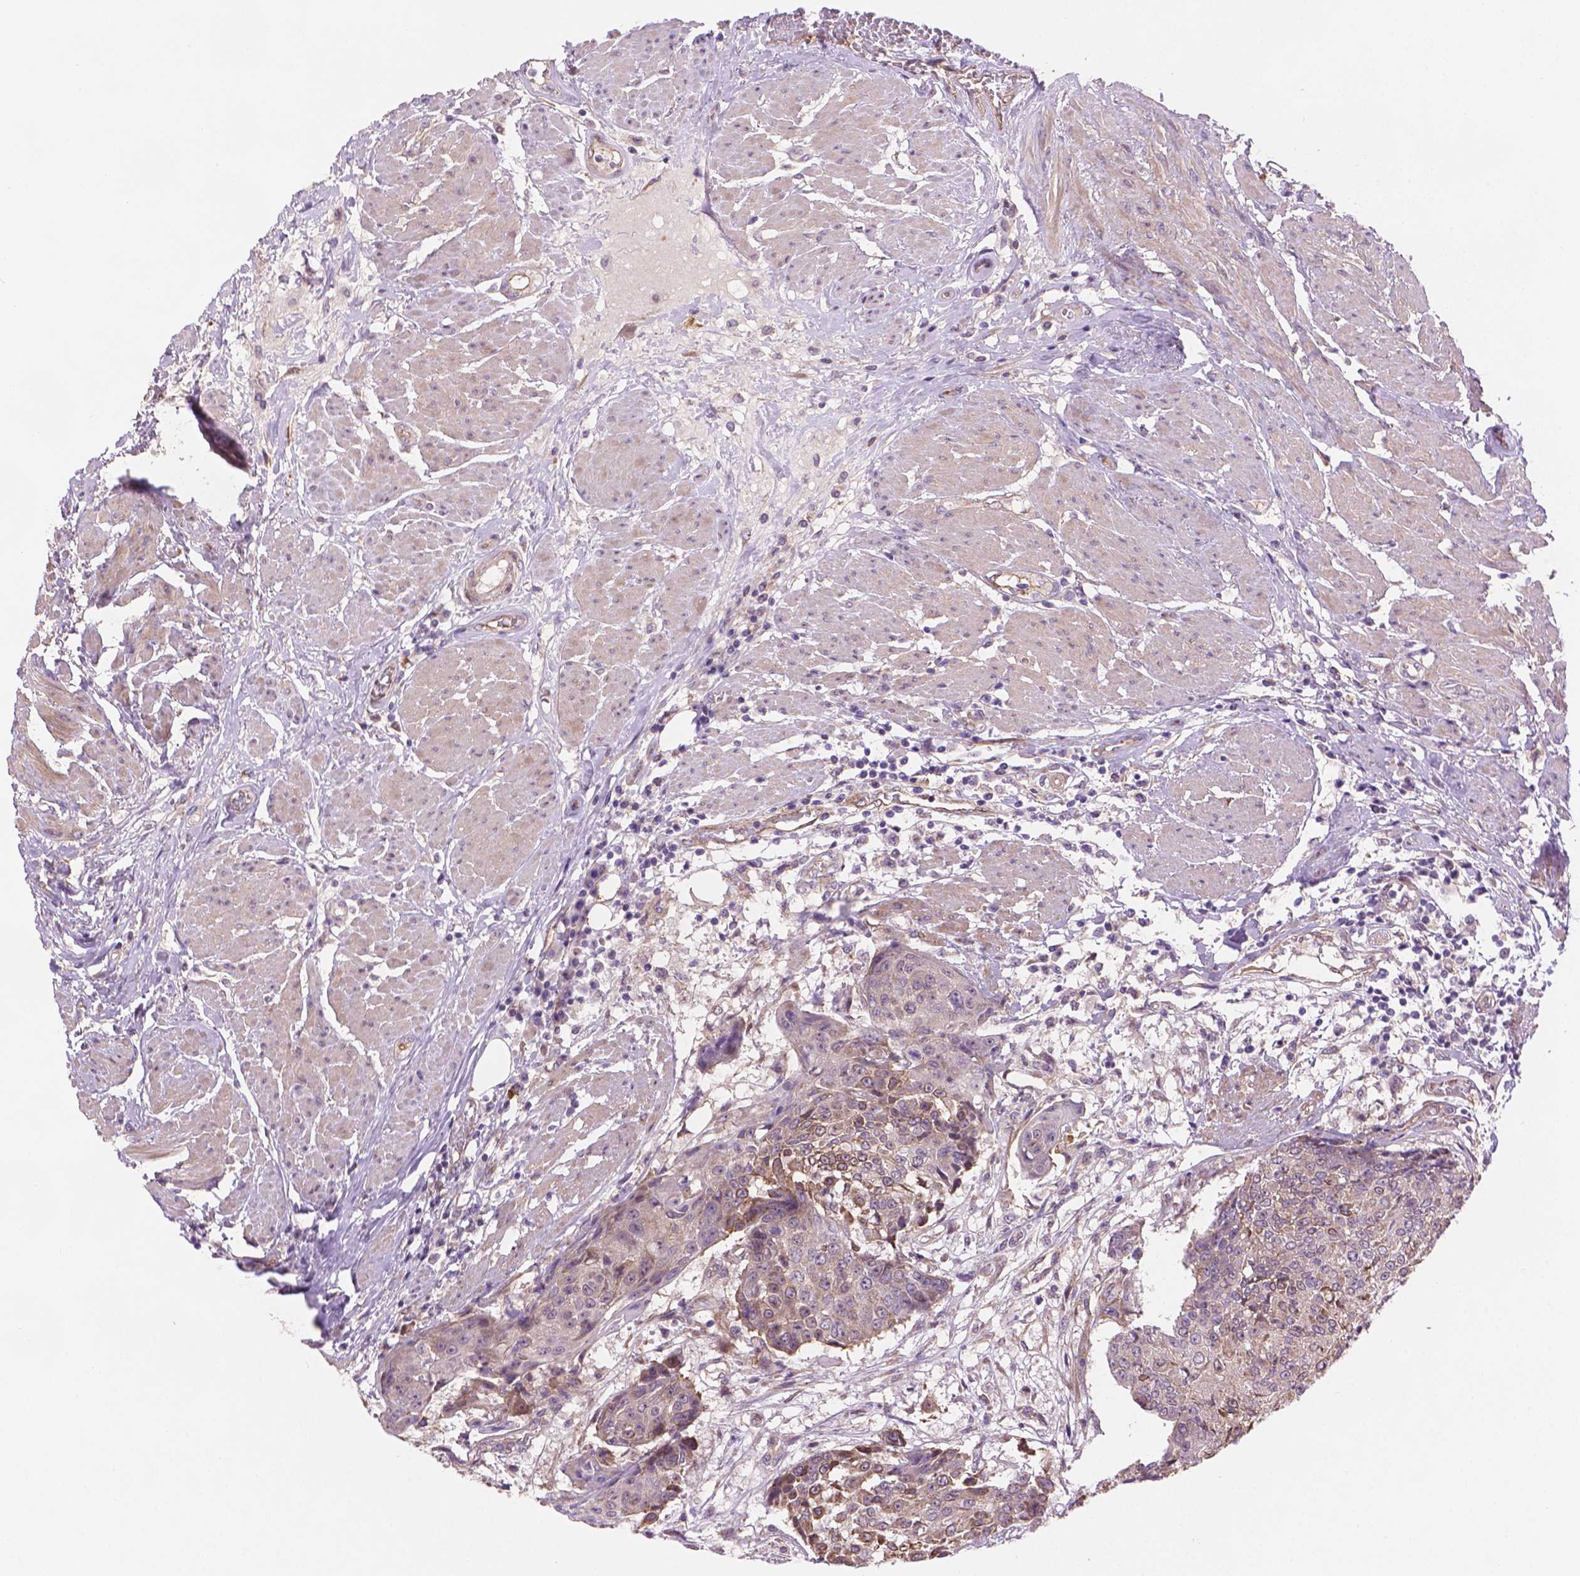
{"staining": {"intensity": "weak", "quantity": "<25%", "location": "cytoplasmic/membranous"}, "tissue": "urothelial cancer", "cell_type": "Tumor cells", "image_type": "cancer", "snomed": [{"axis": "morphology", "description": "Urothelial carcinoma, High grade"}, {"axis": "topography", "description": "Urinary bladder"}], "caption": "The IHC histopathology image has no significant staining in tumor cells of high-grade urothelial carcinoma tissue. (DAB immunohistochemistry visualized using brightfield microscopy, high magnification).", "gene": "AMMECR1", "patient": {"sex": "female", "age": 63}}